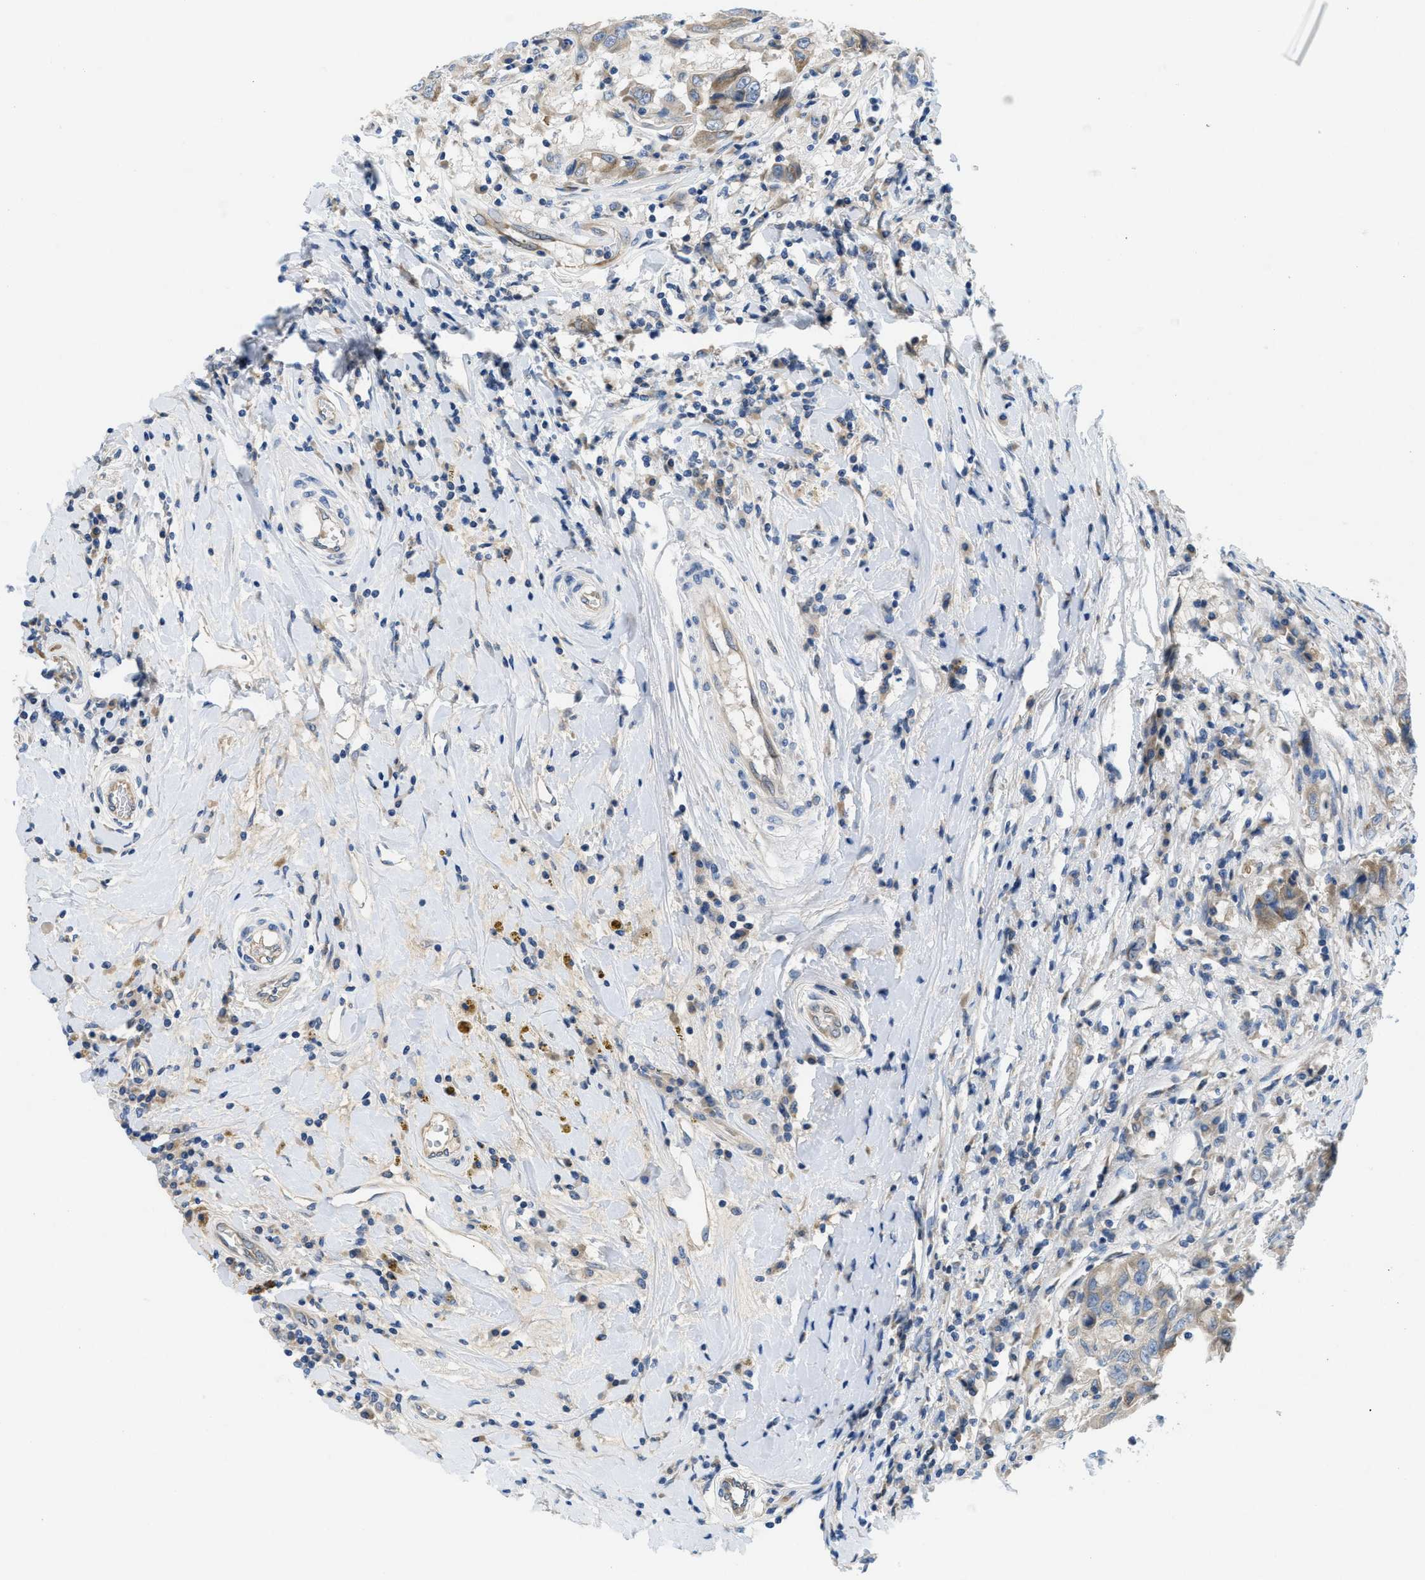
{"staining": {"intensity": "moderate", "quantity": "<25%", "location": "cytoplasmic/membranous"}, "tissue": "breast cancer", "cell_type": "Tumor cells", "image_type": "cancer", "snomed": [{"axis": "morphology", "description": "Duct carcinoma"}, {"axis": "topography", "description": "Breast"}], "caption": "A low amount of moderate cytoplasmic/membranous positivity is present in approximately <25% of tumor cells in breast cancer (invasive ductal carcinoma) tissue.", "gene": "PGR", "patient": {"sex": "female", "age": 27}}